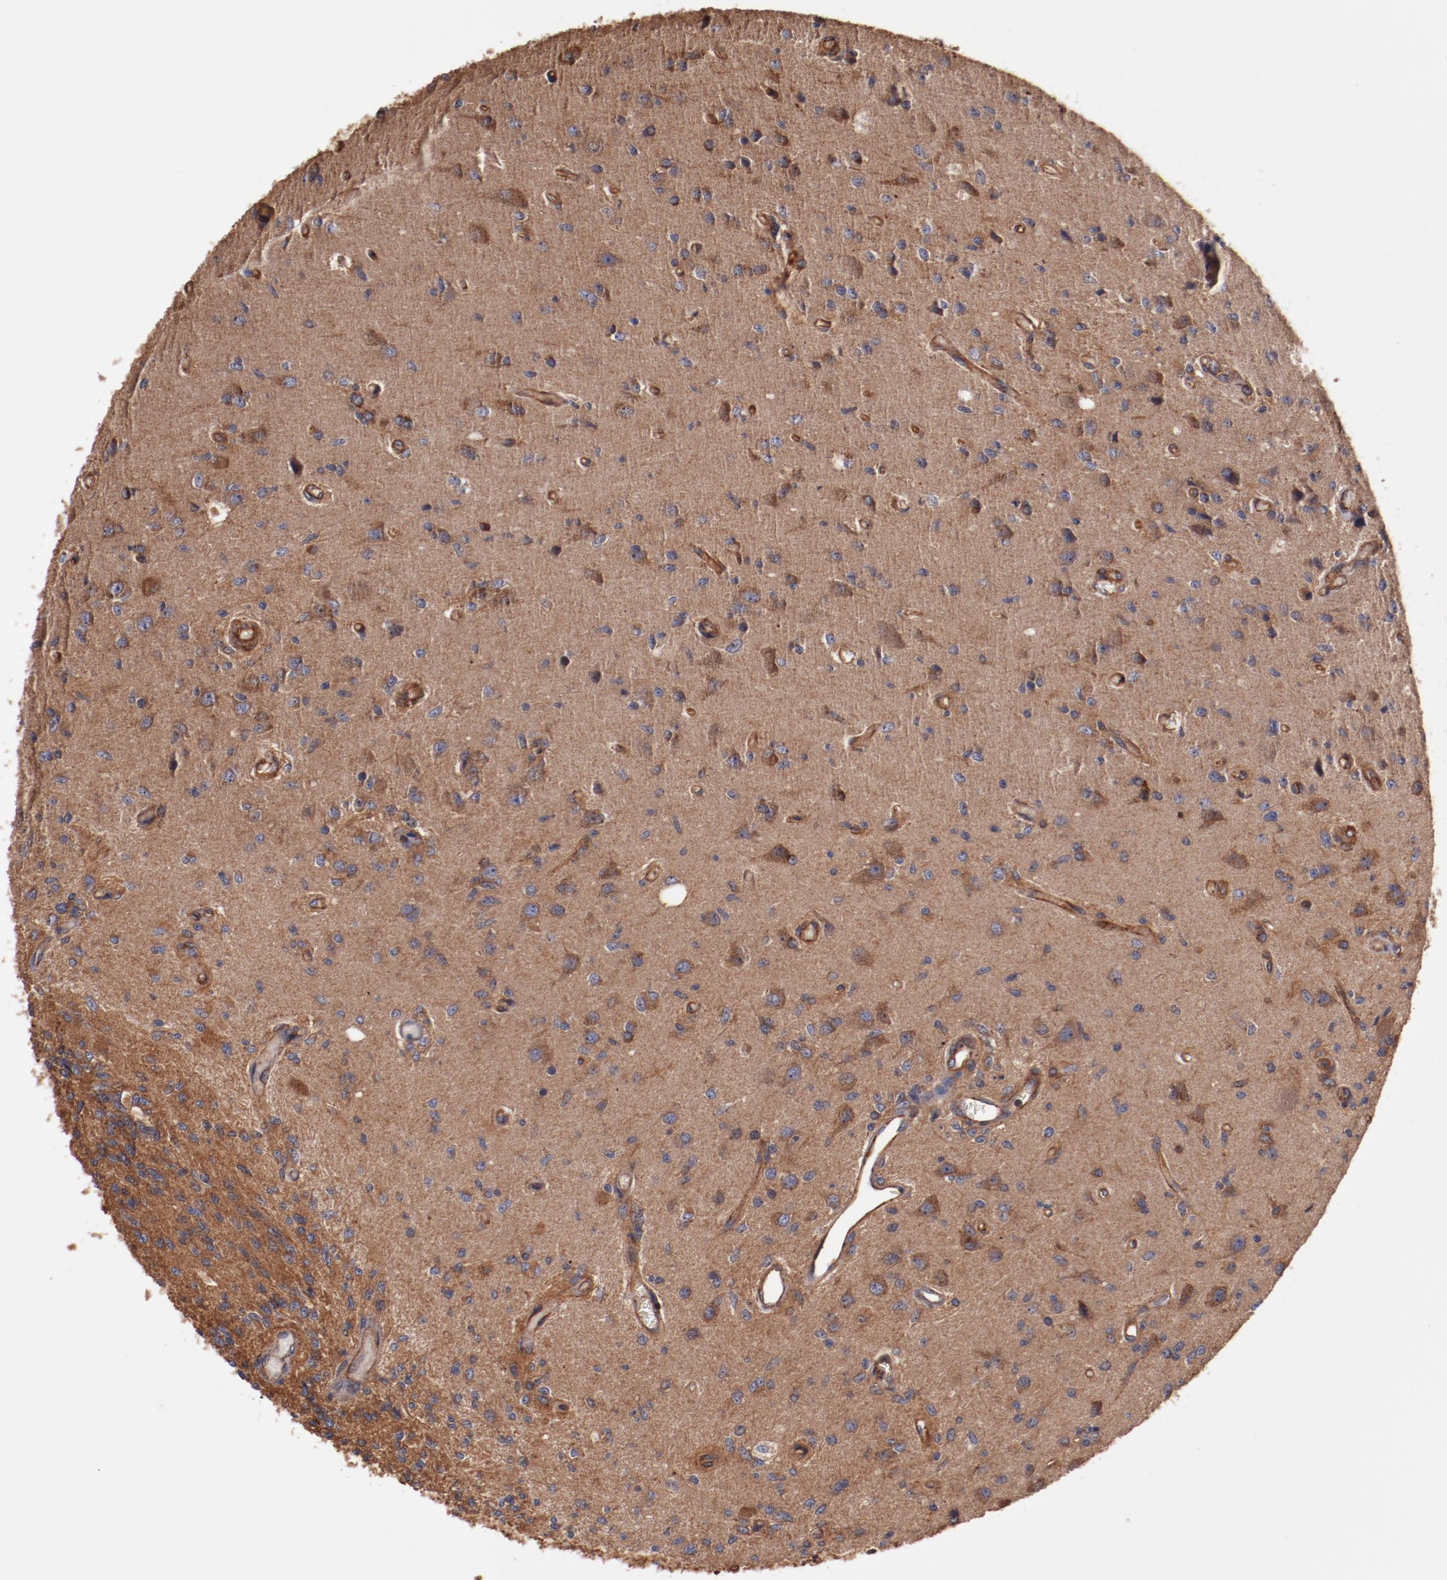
{"staining": {"intensity": "strong", "quantity": ">75%", "location": "cytoplasmic/membranous"}, "tissue": "glioma", "cell_type": "Tumor cells", "image_type": "cancer", "snomed": [{"axis": "morphology", "description": "Normal tissue, NOS"}, {"axis": "morphology", "description": "Glioma, malignant, High grade"}, {"axis": "topography", "description": "Cerebral cortex"}], "caption": "Immunohistochemical staining of glioma shows high levels of strong cytoplasmic/membranous protein staining in about >75% of tumor cells. (brown staining indicates protein expression, while blue staining denotes nuclei).", "gene": "TMOD3", "patient": {"sex": "male", "age": 77}}